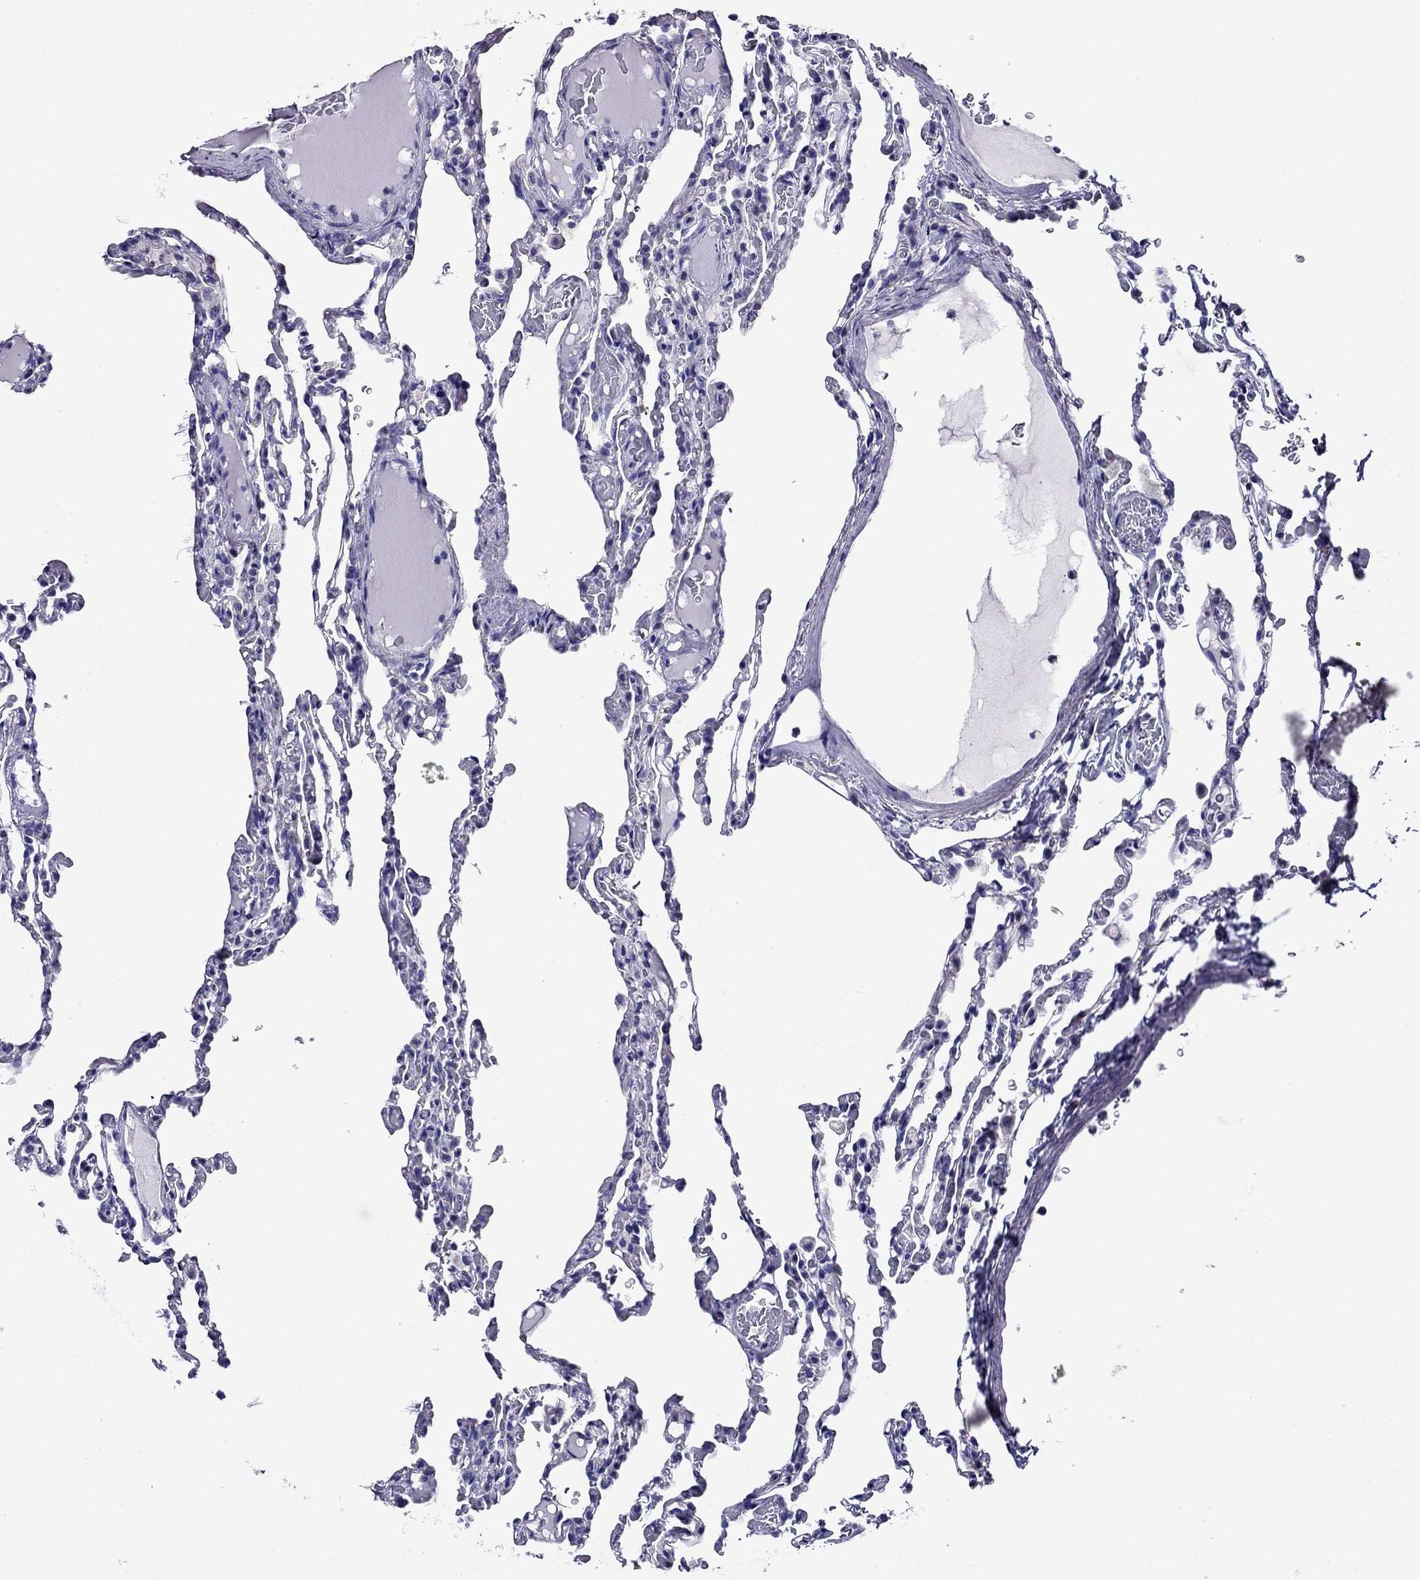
{"staining": {"intensity": "negative", "quantity": "none", "location": "none"}, "tissue": "lung", "cell_type": "Alveolar cells", "image_type": "normal", "snomed": [{"axis": "morphology", "description": "Normal tissue, NOS"}, {"axis": "topography", "description": "Lung"}], "caption": "Lung was stained to show a protein in brown. There is no significant staining in alveolar cells. (DAB immunohistochemistry, high magnification).", "gene": "SCG2", "patient": {"sex": "female", "age": 43}}